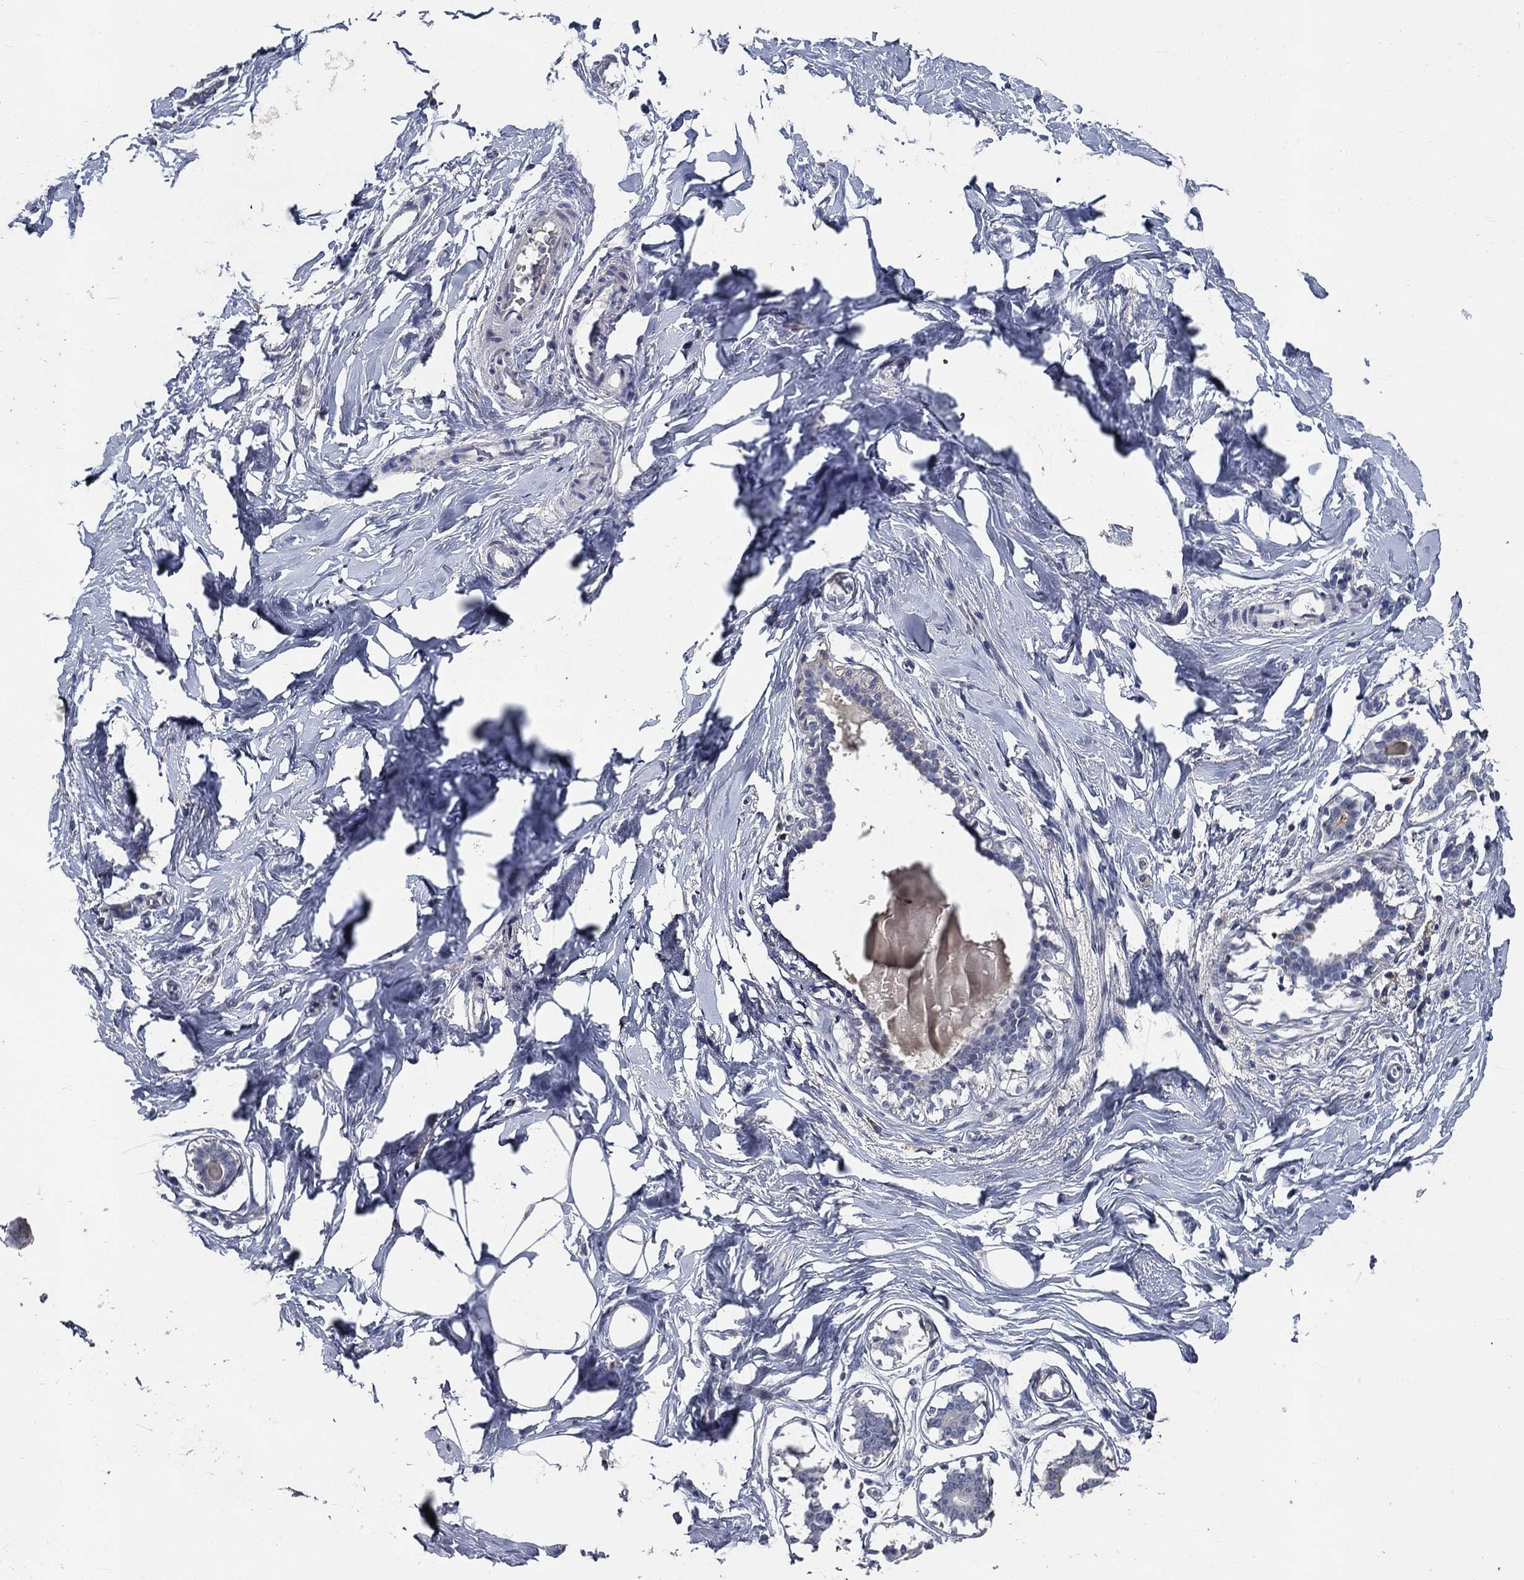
{"staining": {"intensity": "negative", "quantity": "none", "location": "none"}, "tissue": "breast", "cell_type": "Adipocytes", "image_type": "normal", "snomed": [{"axis": "morphology", "description": "Normal tissue, NOS"}, {"axis": "morphology", "description": "Lobular carcinoma, in situ"}, {"axis": "topography", "description": "Breast"}], "caption": "Micrograph shows no protein staining in adipocytes of normal breast.", "gene": "CD274", "patient": {"sex": "female", "age": 35}}